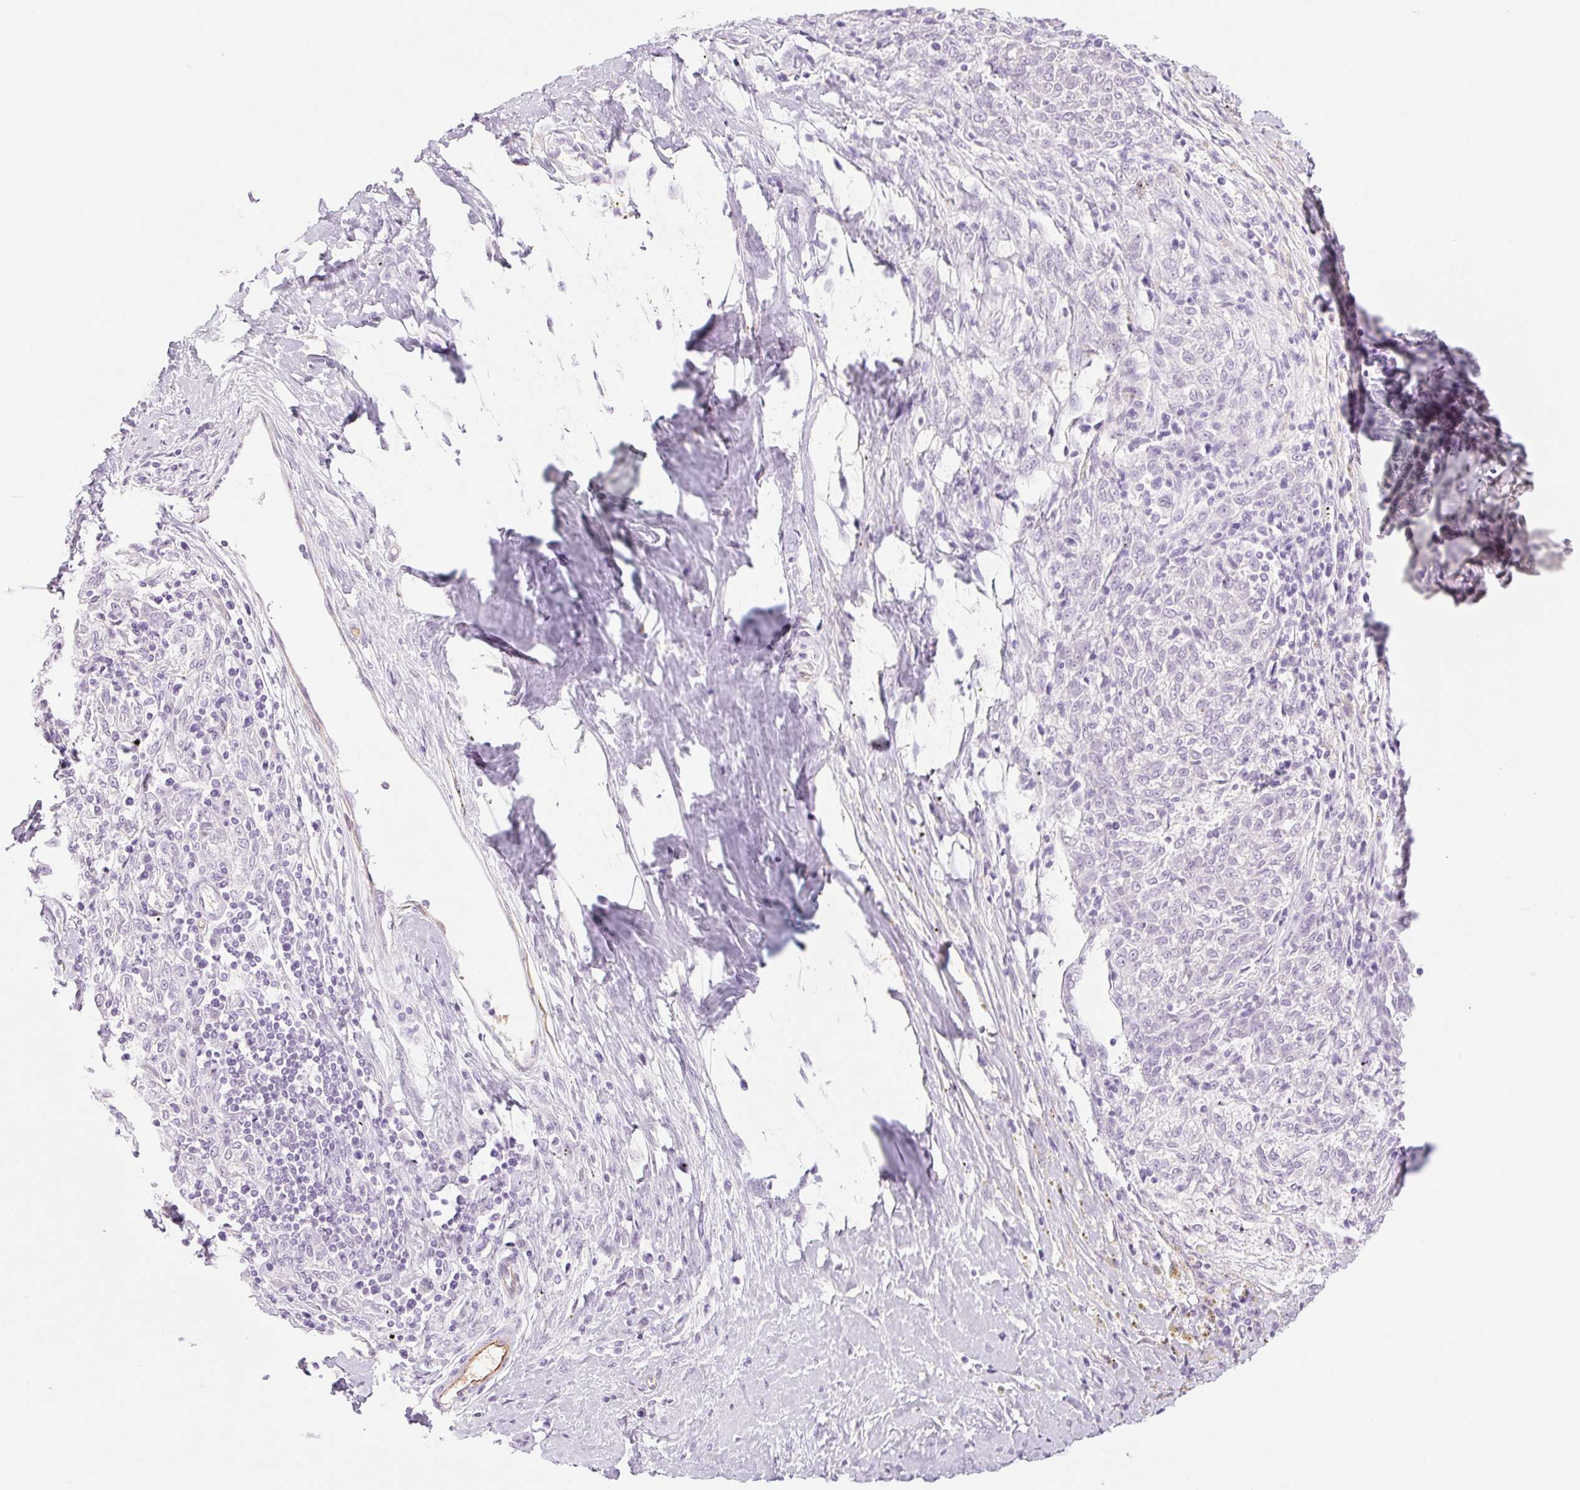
{"staining": {"intensity": "negative", "quantity": "none", "location": "none"}, "tissue": "melanoma", "cell_type": "Tumor cells", "image_type": "cancer", "snomed": [{"axis": "morphology", "description": "Malignant melanoma, NOS"}, {"axis": "topography", "description": "Skin"}], "caption": "Immunohistochemistry micrograph of neoplastic tissue: melanoma stained with DAB (3,3'-diaminobenzidine) reveals no significant protein staining in tumor cells.", "gene": "TAF1L", "patient": {"sex": "female", "age": 72}}